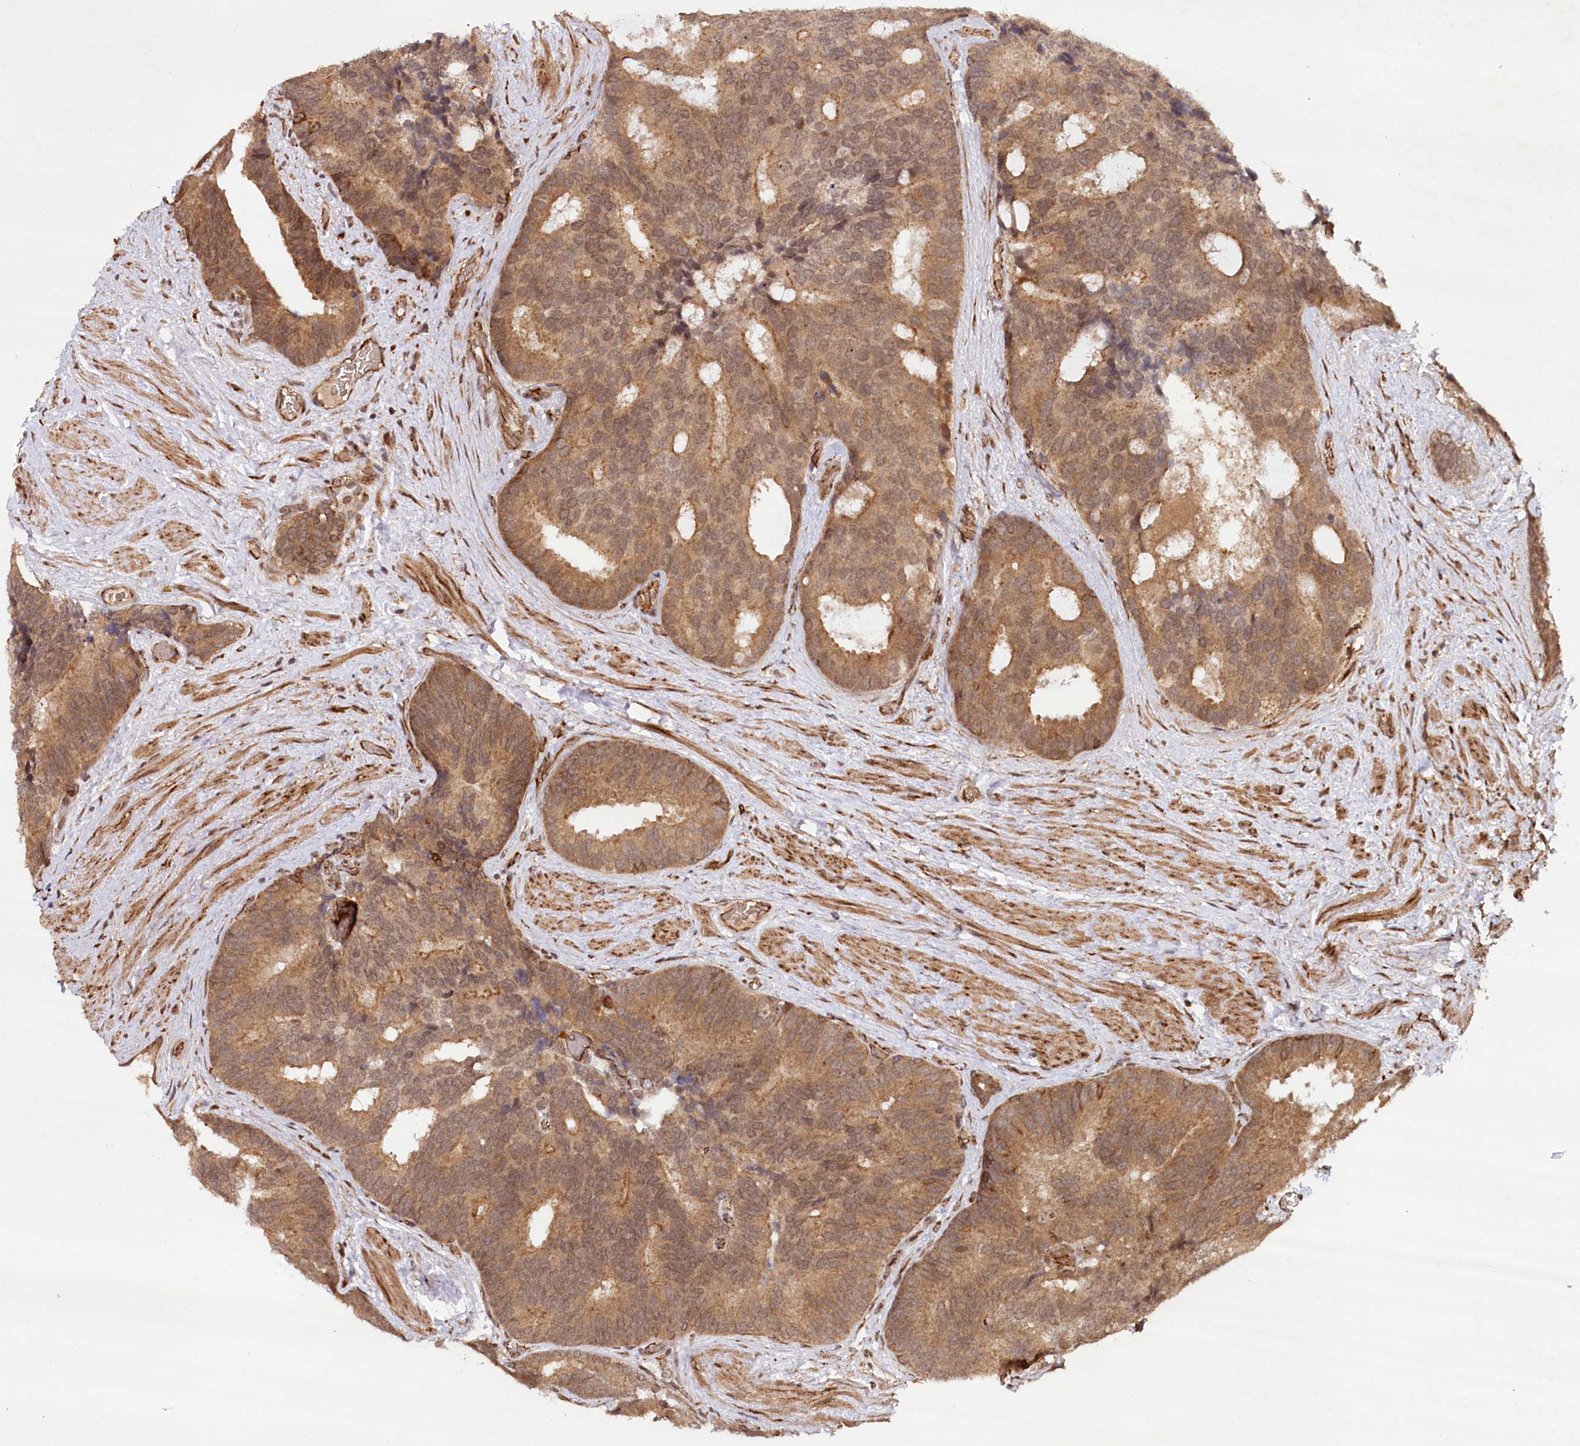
{"staining": {"intensity": "moderate", "quantity": ">75%", "location": "cytoplasmic/membranous,nuclear"}, "tissue": "prostate cancer", "cell_type": "Tumor cells", "image_type": "cancer", "snomed": [{"axis": "morphology", "description": "Adenocarcinoma, Low grade"}, {"axis": "topography", "description": "Prostate"}], "caption": "Prostate cancer (low-grade adenocarcinoma) tissue reveals moderate cytoplasmic/membranous and nuclear positivity in approximately >75% of tumor cells", "gene": "ALKBH8", "patient": {"sex": "male", "age": 71}}